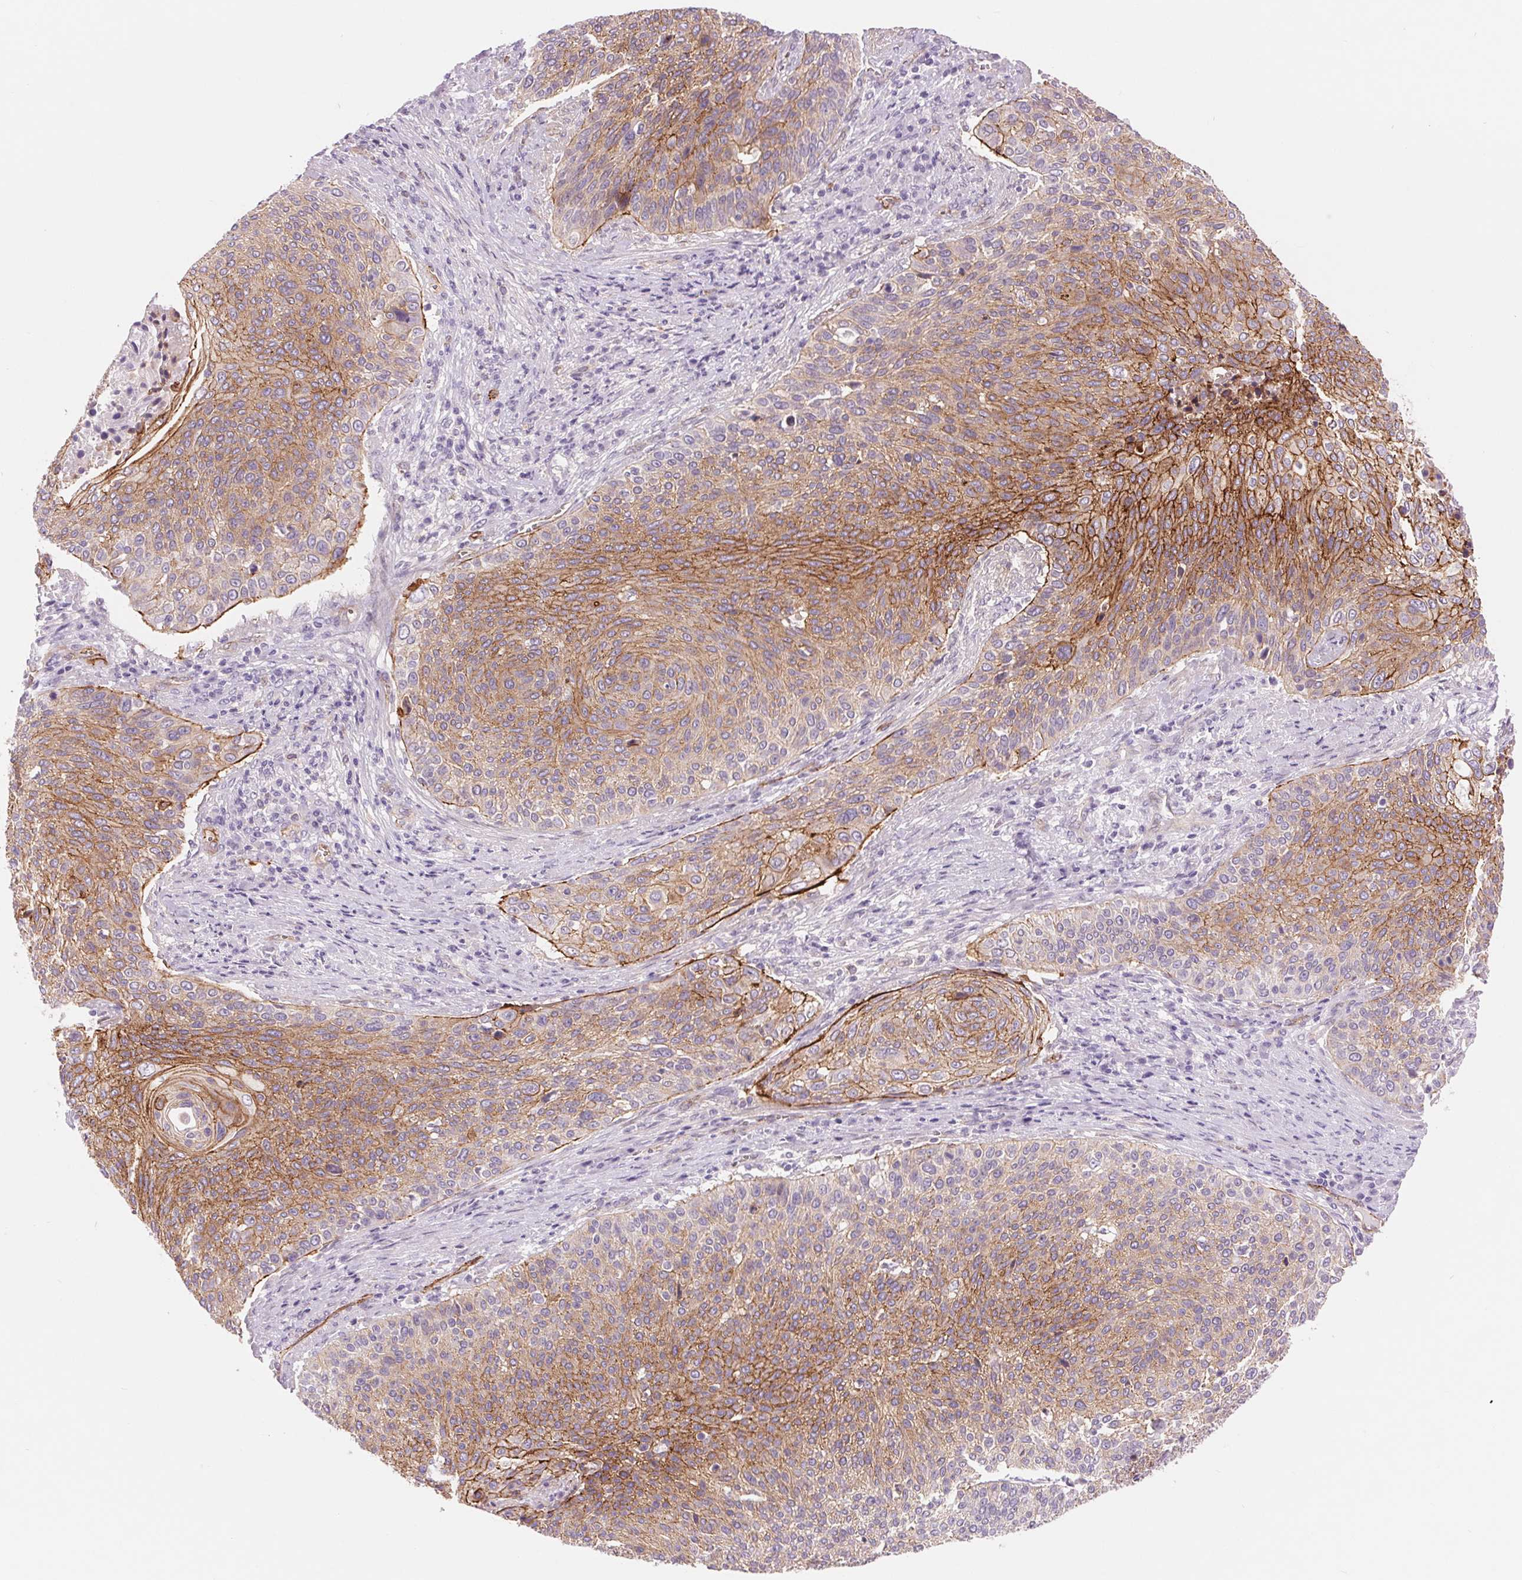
{"staining": {"intensity": "moderate", "quantity": ">75%", "location": "cytoplasmic/membranous"}, "tissue": "cervical cancer", "cell_type": "Tumor cells", "image_type": "cancer", "snomed": [{"axis": "morphology", "description": "Squamous cell carcinoma, NOS"}, {"axis": "topography", "description": "Cervix"}], "caption": "A histopathology image of squamous cell carcinoma (cervical) stained for a protein demonstrates moderate cytoplasmic/membranous brown staining in tumor cells. The staining was performed using DAB (3,3'-diaminobenzidine), with brown indicating positive protein expression. Nuclei are stained blue with hematoxylin.", "gene": "DIXDC1", "patient": {"sex": "female", "age": 31}}